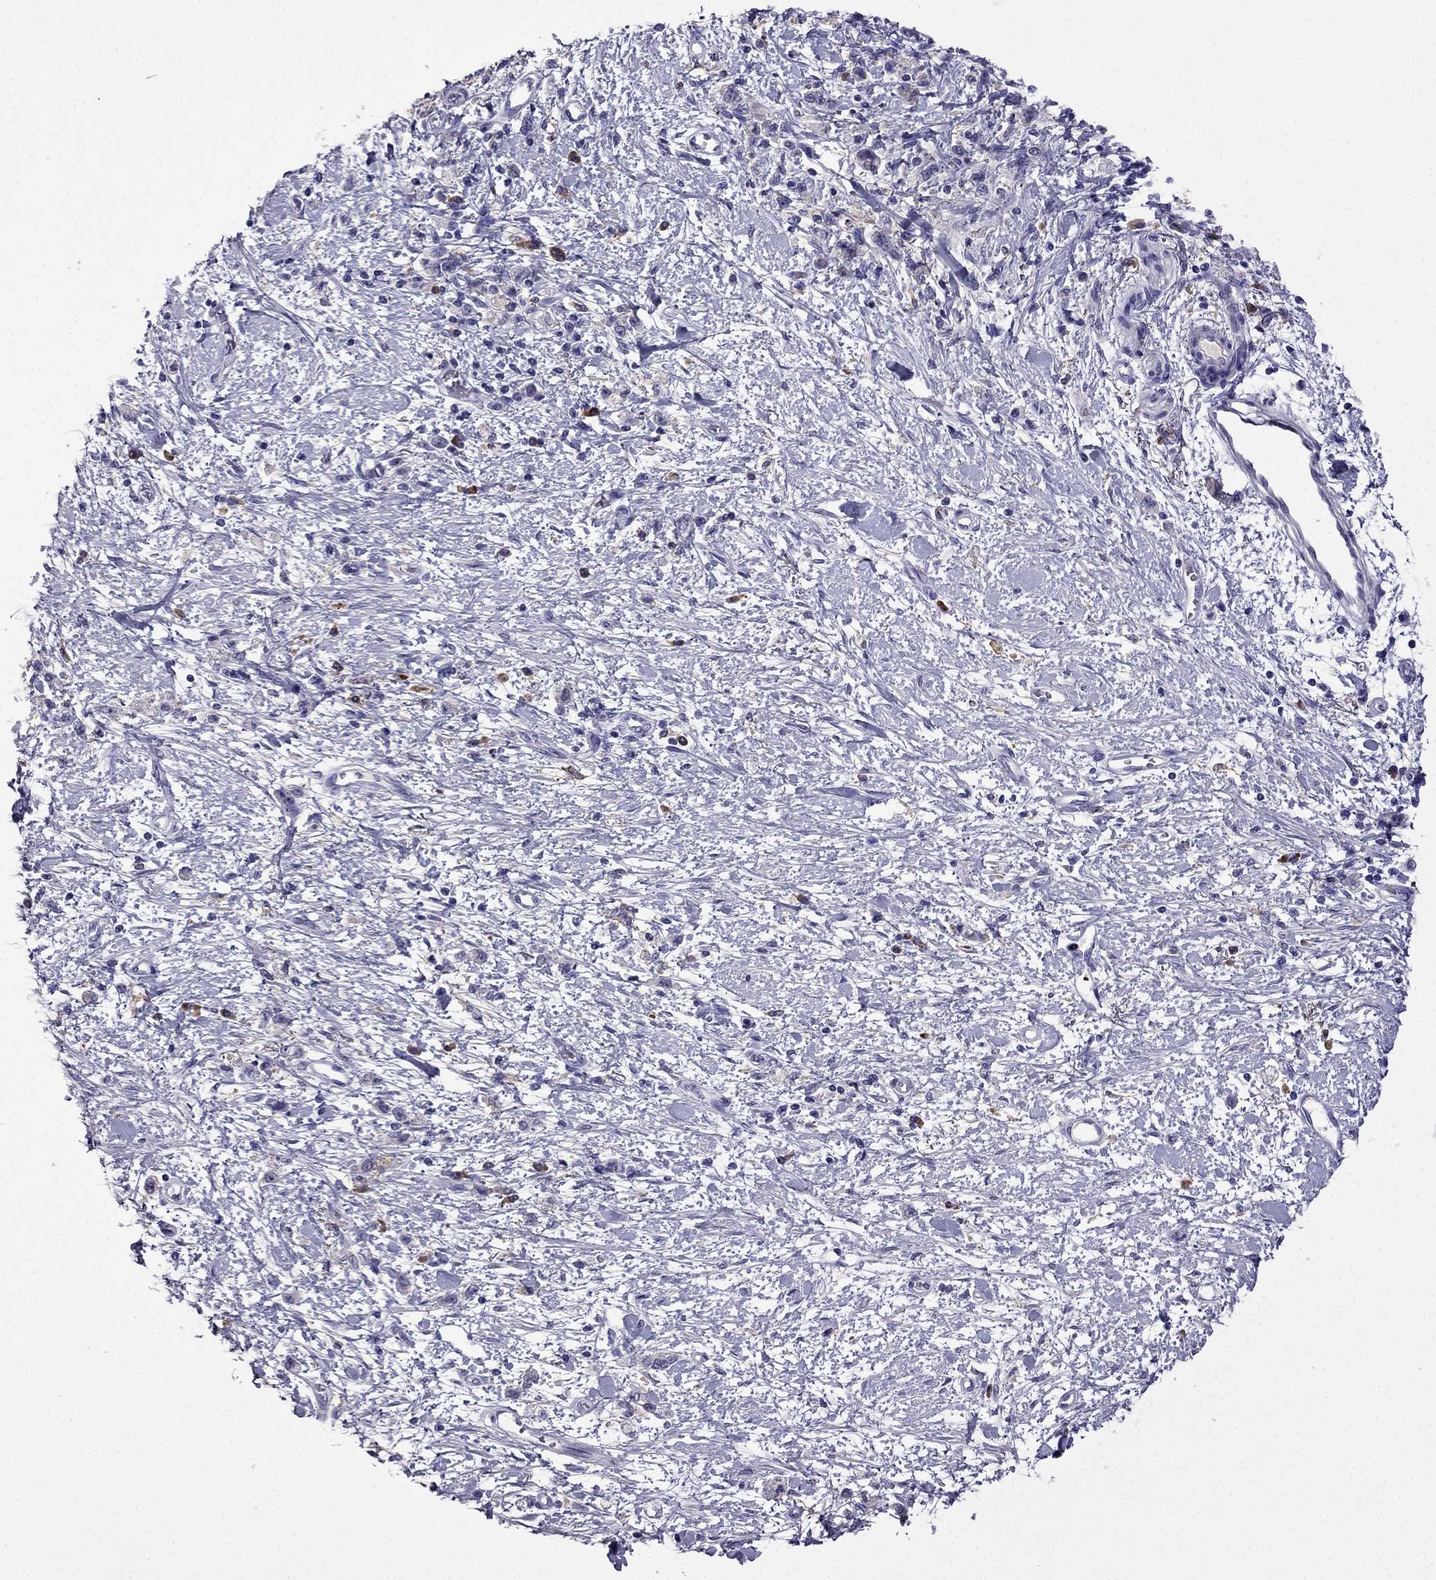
{"staining": {"intensity": "negative", "quantity": "none", "location": "none"}, "tissue": "stomach cancer", "cell_type": "Tumor cells", "image_type": "cancer", "snomed": [{"axis": "morphology", "description": "Adenocarcinoma, NOS"}, {"axis": "topography", "description": "Stomach"}], "caption": "A micrograph of human adenocarcinoma (stomach) is negative for staining in tumor cells.", "gene": "TSSK4", "patient": {"sex": "male", "age": 77}}